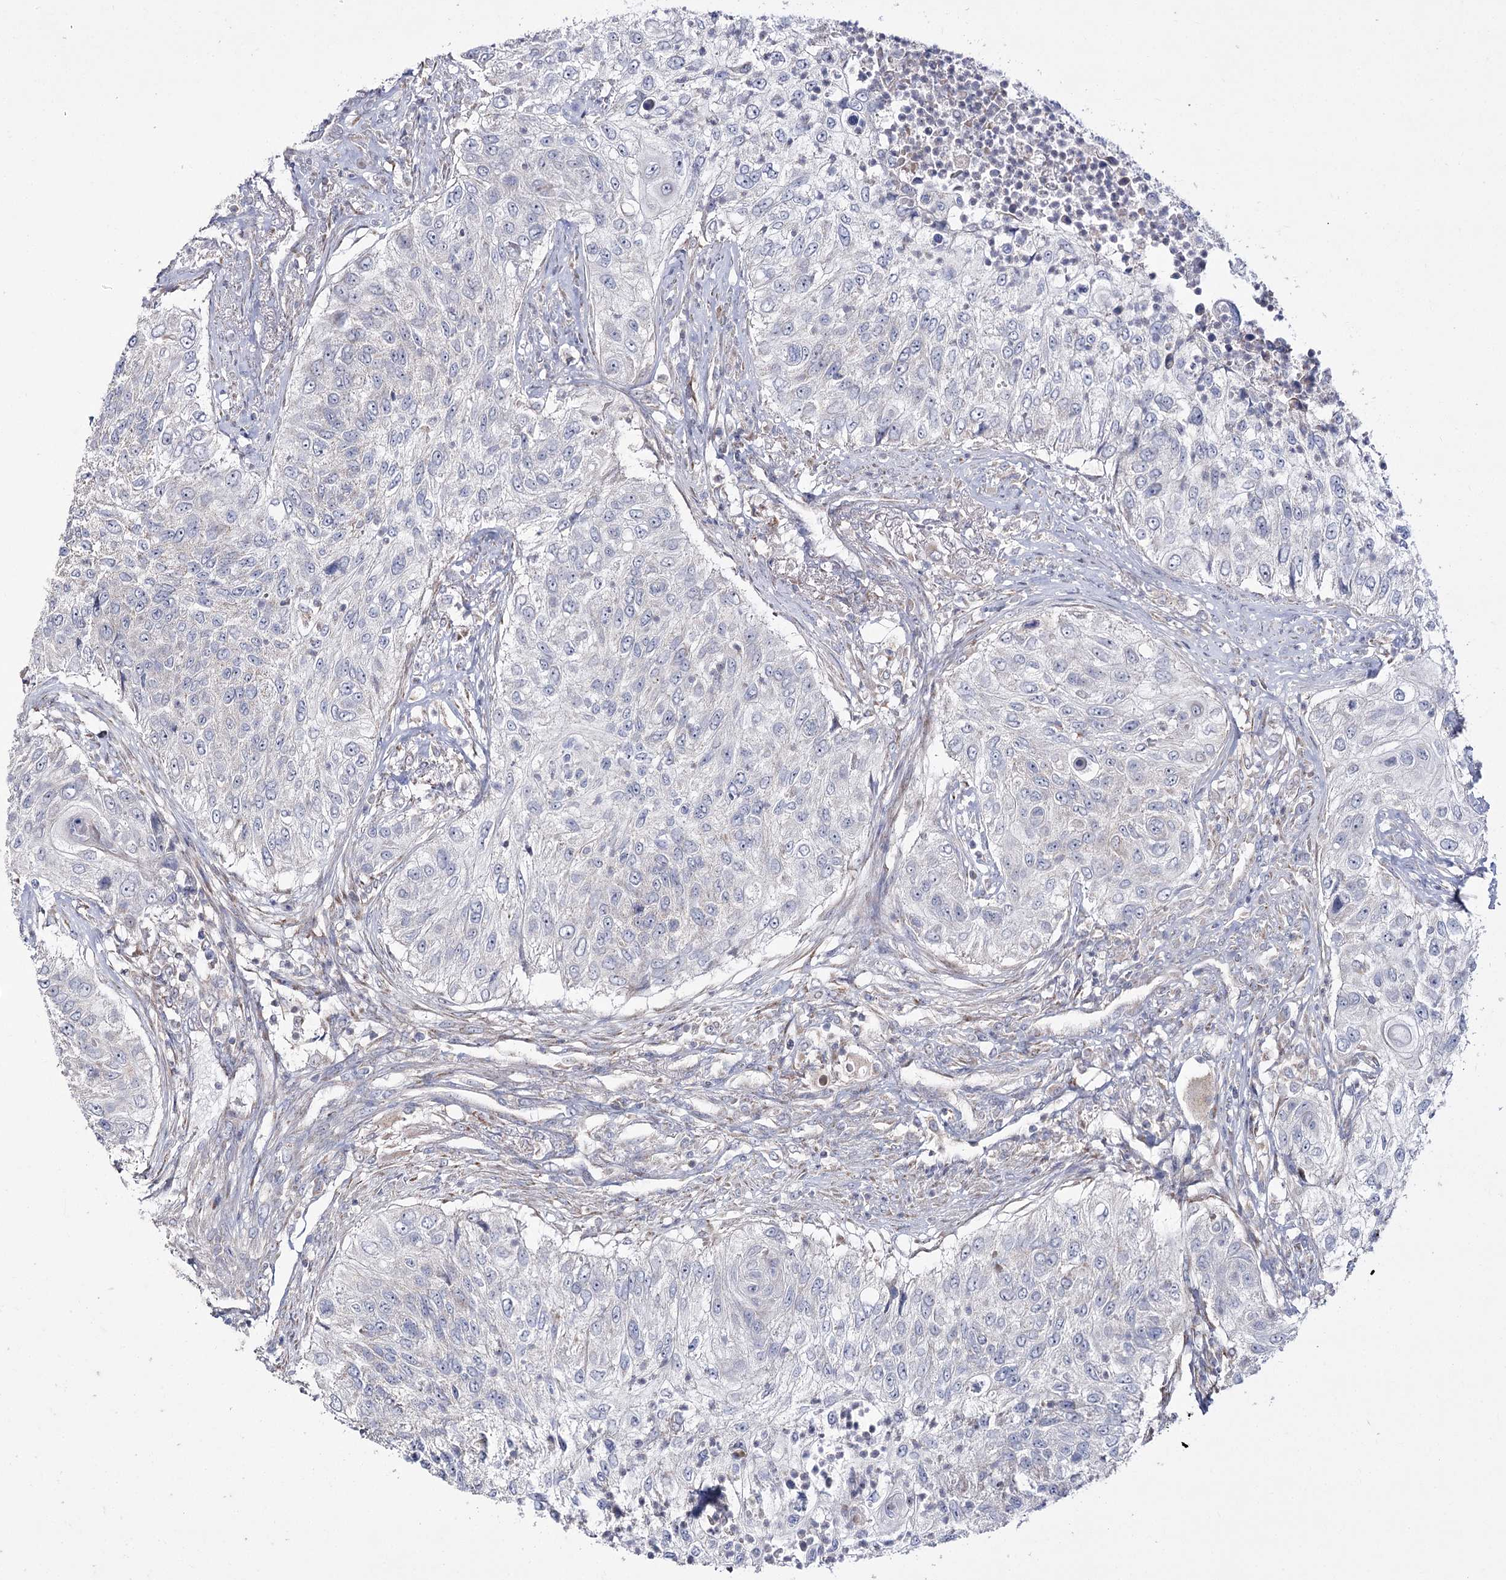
{"staining": {"intensity": "negative", "quantity": "none", "location": "none"}, "tissue": "urothelial cancer", "cell_type": "Tumor cells", "image_type": "cancer", "snomed": [{"axis": "morphology", "description": "Urothelial carcinoma, High grade"}, {"axis": "topography", "description": "Urinary bladder"}], "caption": "High power microscopy photomicrograph of an IHC histopathology image of urothelial carcinoma (high-grade), revealing no significant expression in tumor cells.", "gene": "NADK2", "patient": {"sex": "female", "age": 60}}